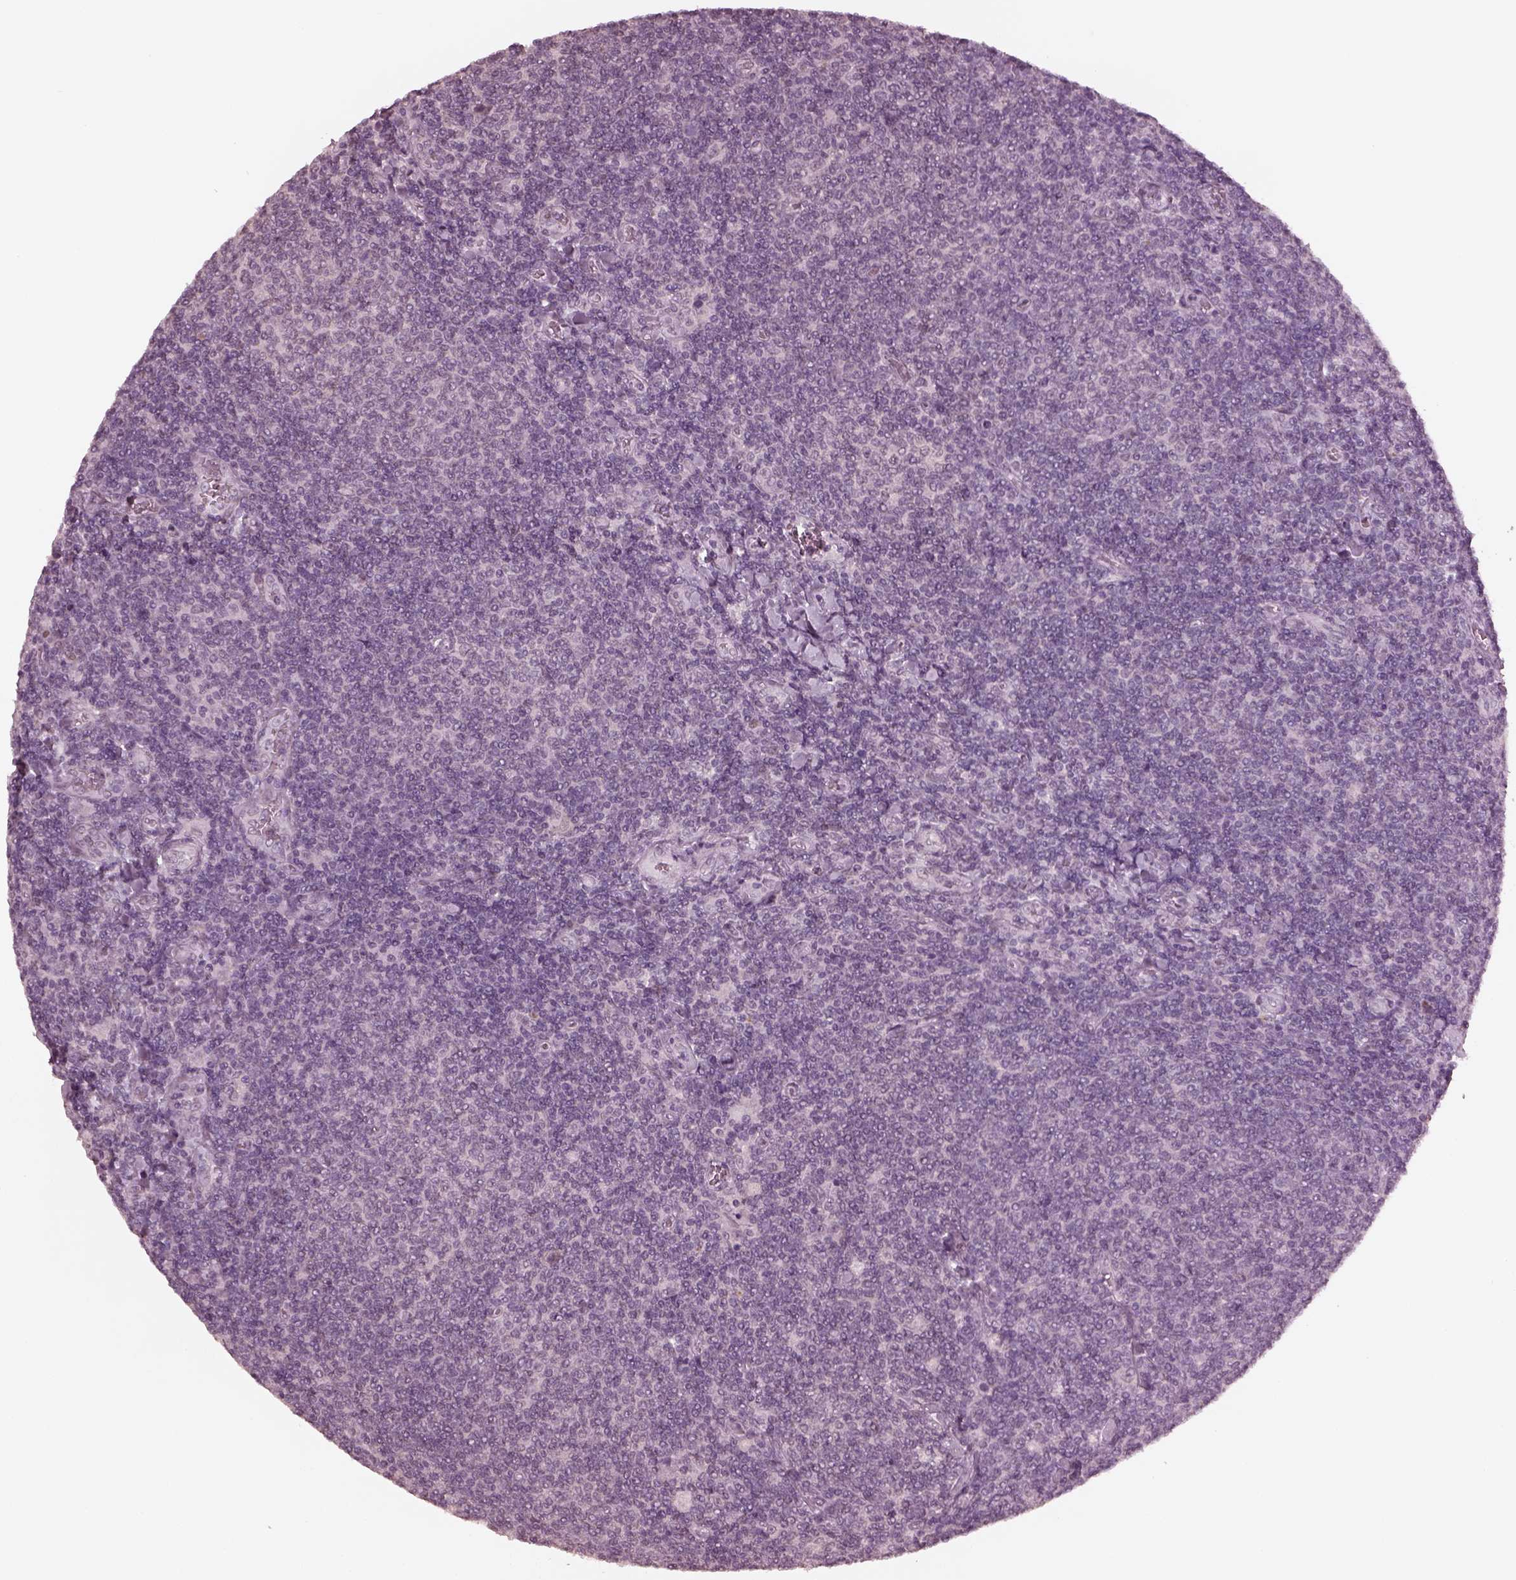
{"staining": {"intensity": "negative", "quantity": "none", "location": "none"}, "tissue": "lymphoma", "cell_type": "Tumor cells", "image_type": "cancer", "snomed": [{"axis": "morphology", "description": "Malignant lymphoma, non-Hodgkin's type, Low grade"}, {"axis": "topography", "description": "Lymph node"}], "caption": "DAB immunohistochemical staining of human low-grade malignant lymphoma, non-Hodgkin's type demonstrates no significant positivity in tumor cells.", "gene": "KRT79", "patient": {"sex": "male", "age": 52}}